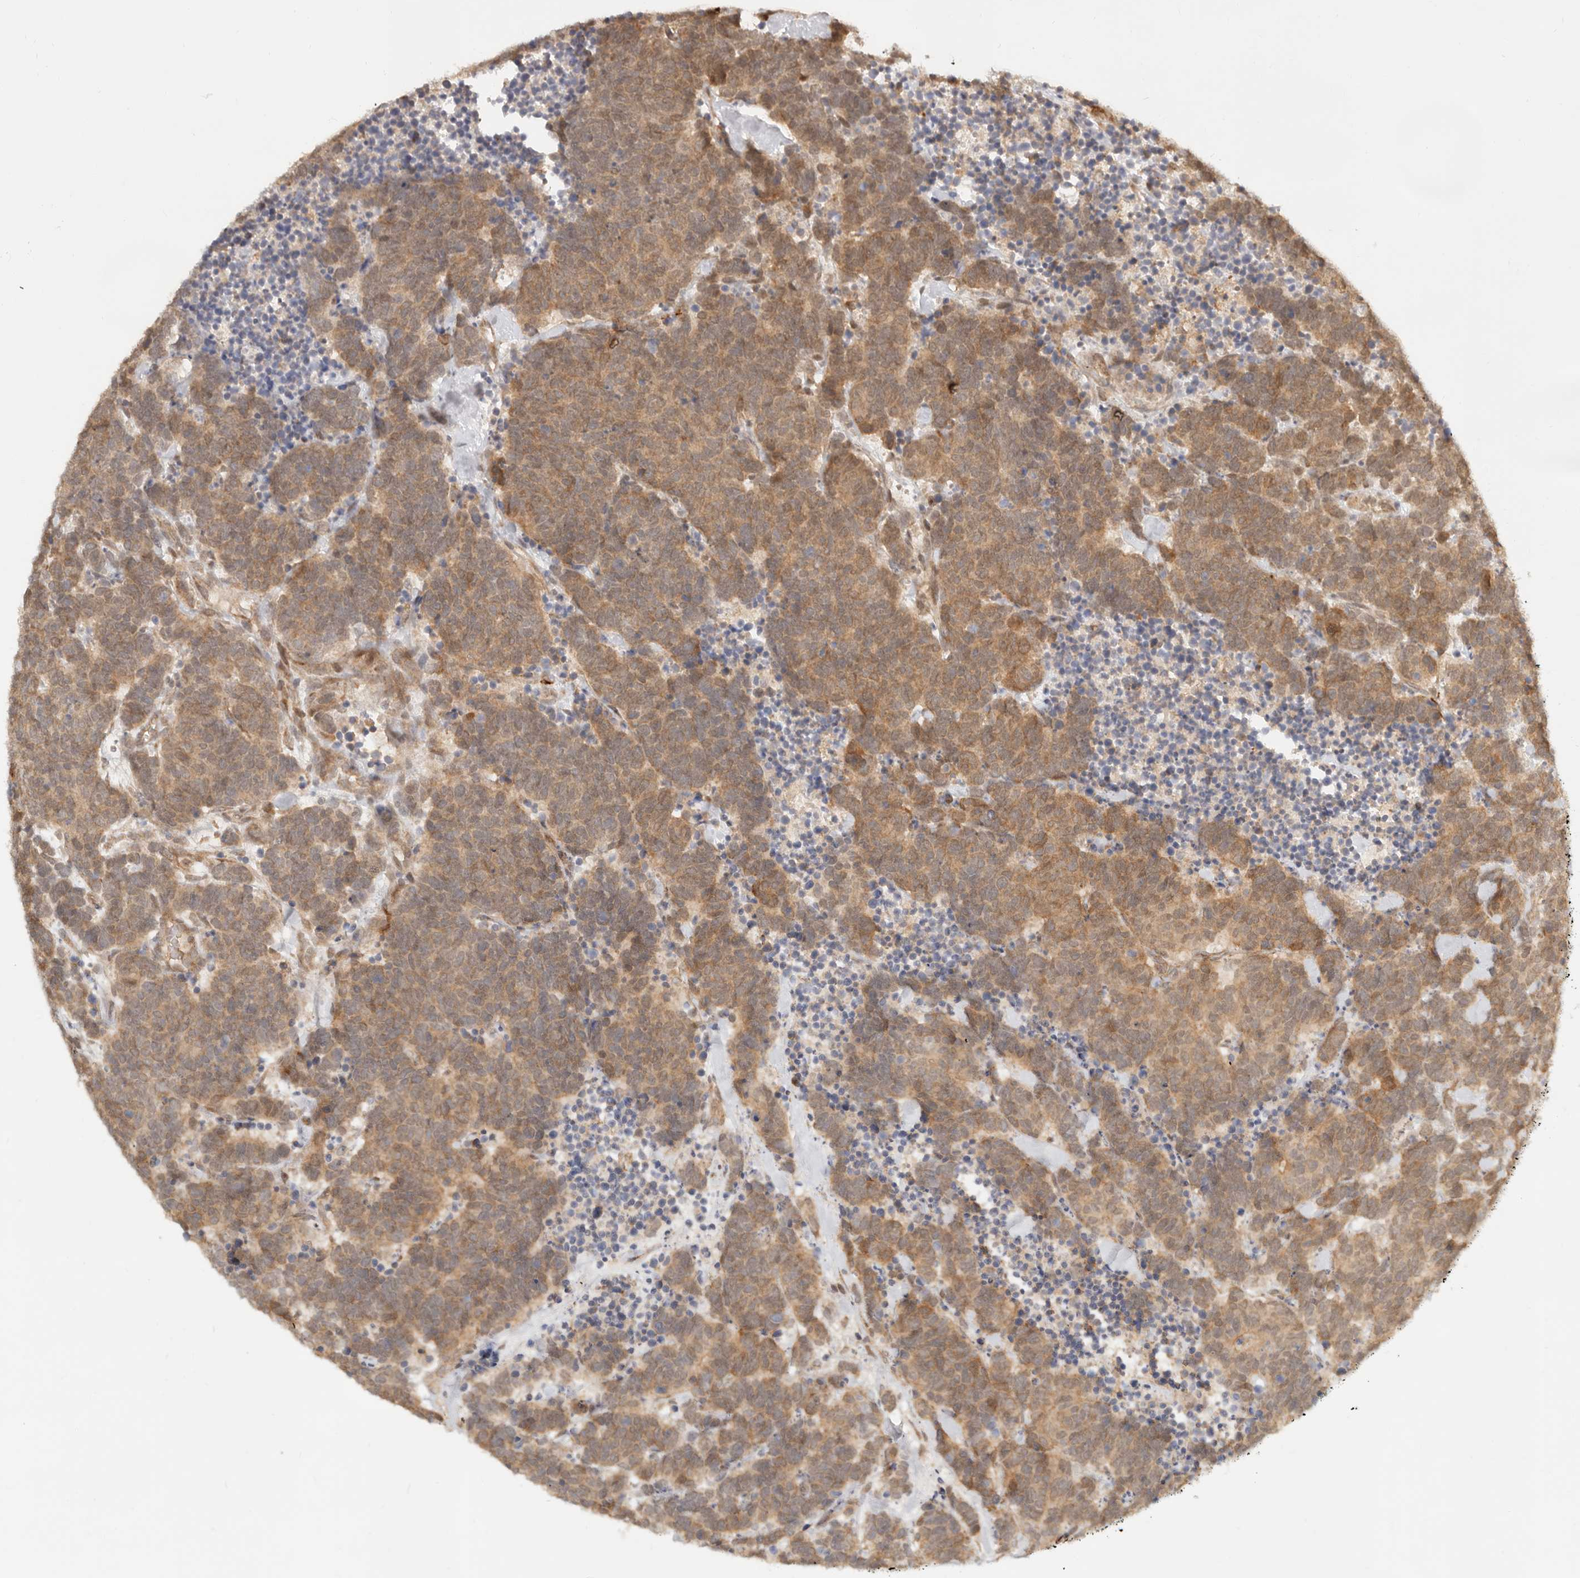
{"staining": {"intensity": "moderate", "quantity": ">75%", "location": "cytoplasmic/membranous"}, "tissue": "carcinoid", "cell_type": "Tumor cells", "image_type": "cancer", "snomed": [{"axis": "morphology", "description": "Carcinoma, NOS"}, {"axis": "morphology", "description": "Carcinoid, malignant, NOS"}, {"axis": "topography", "description": "Urinary bladder"}], "caption": "Immunohistochemistry (IHC) micrograph of neoplastic tissue: carcinoid stained using immunohistochemistry (IHC) reveals medium levels of moderate protein expression localized specifically in the cytoplasmic/membranous of tumor cells, appearing as a cytoplasmic/membranous brown color.", "gene": "BAALC", "patient": {"sex": "male", "age": 57}}